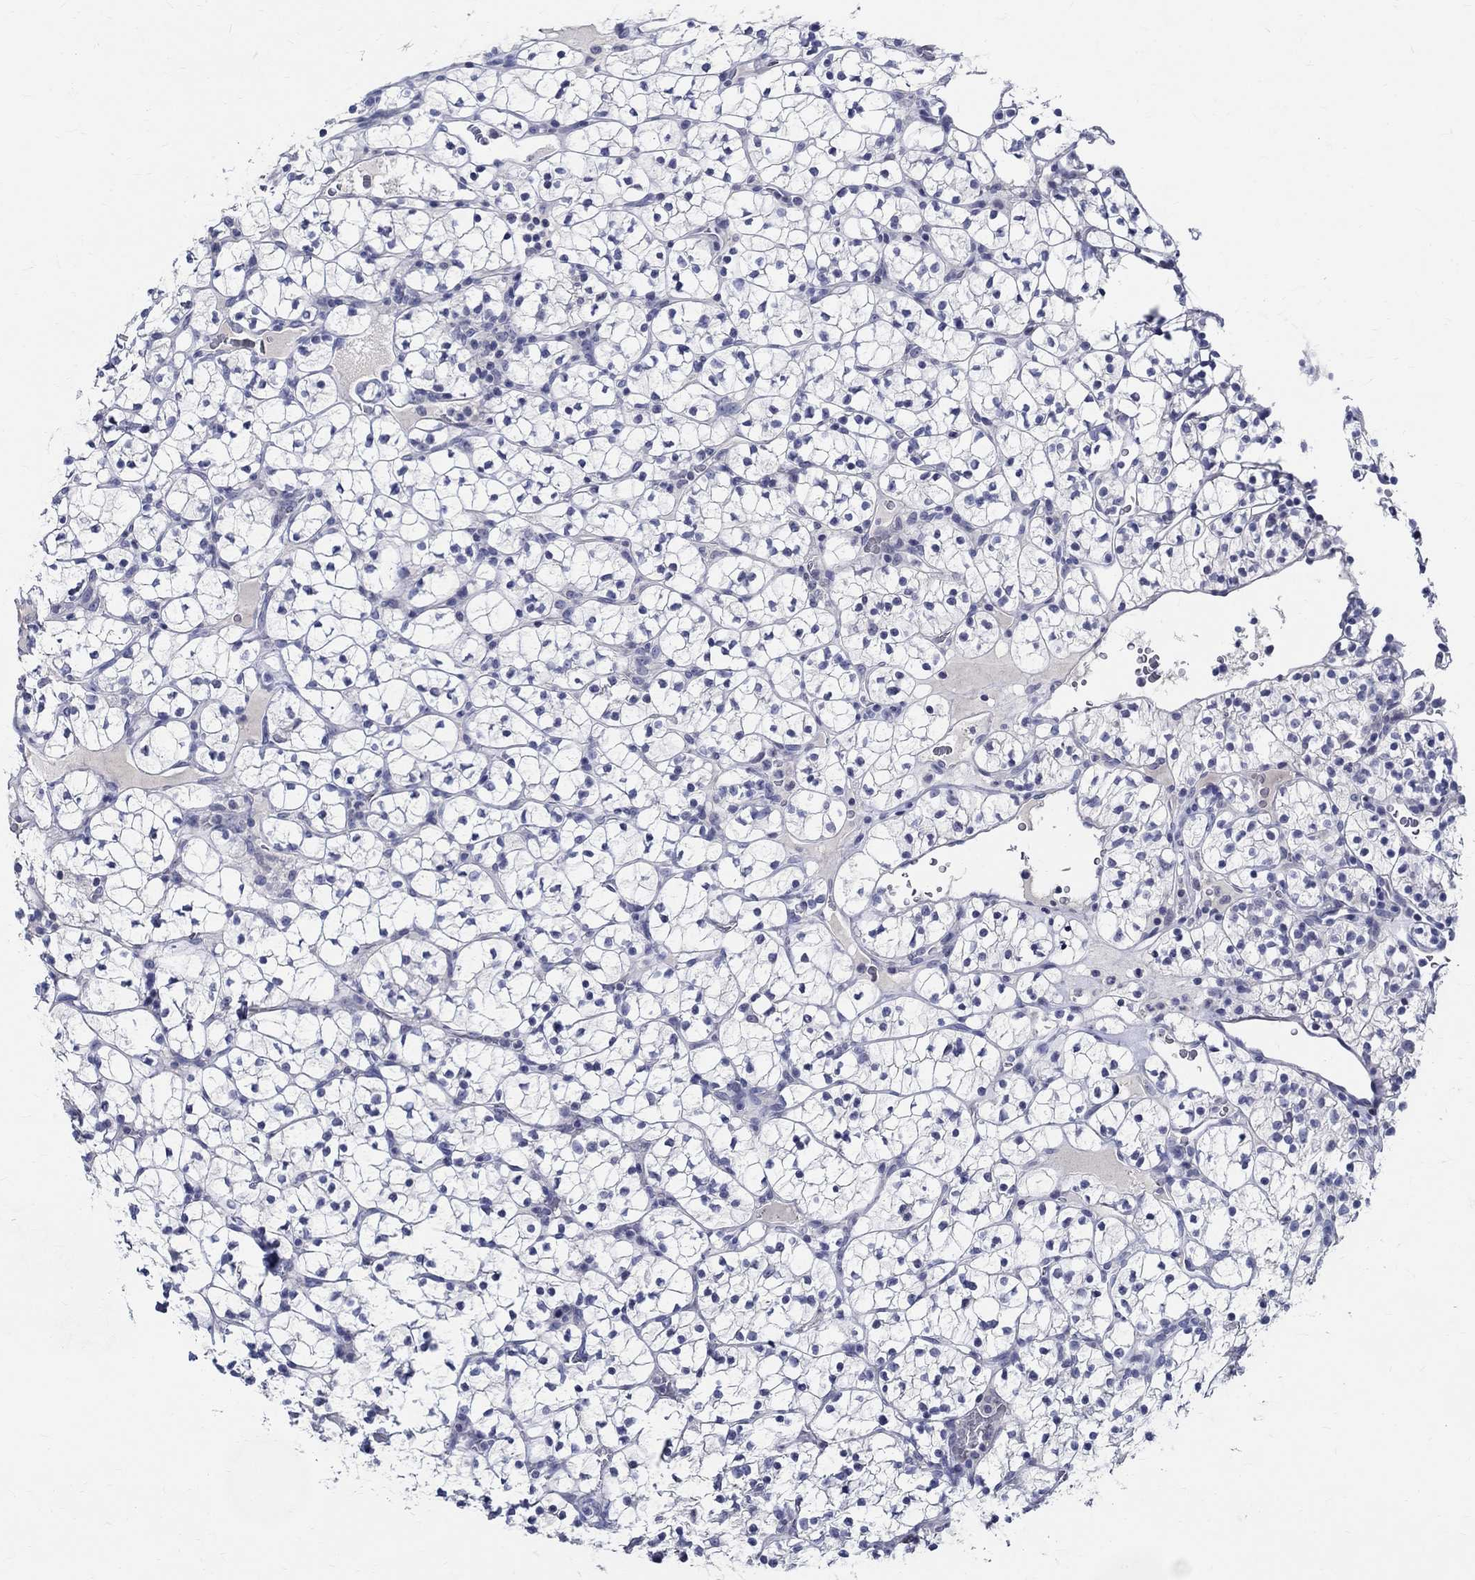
{"staining": {"intensity": "negative", "quantity": "none", "location": "none"}, "tissue": "renal cancer", "cell_type": "Tumor cells", "image_type": "cancer", "snomed": [{"axis": "morphology", "description": "Adenocarcinoma, NOS"}, {"axis": "topography", "description": "Kidney"}], "caption": "Immunohistochemistry (IHC) of human renal adenocarcinoma reveals no staining in tumor cells.", "gene": "CETN1", "patient": {"sex": "female", "age": 89}}